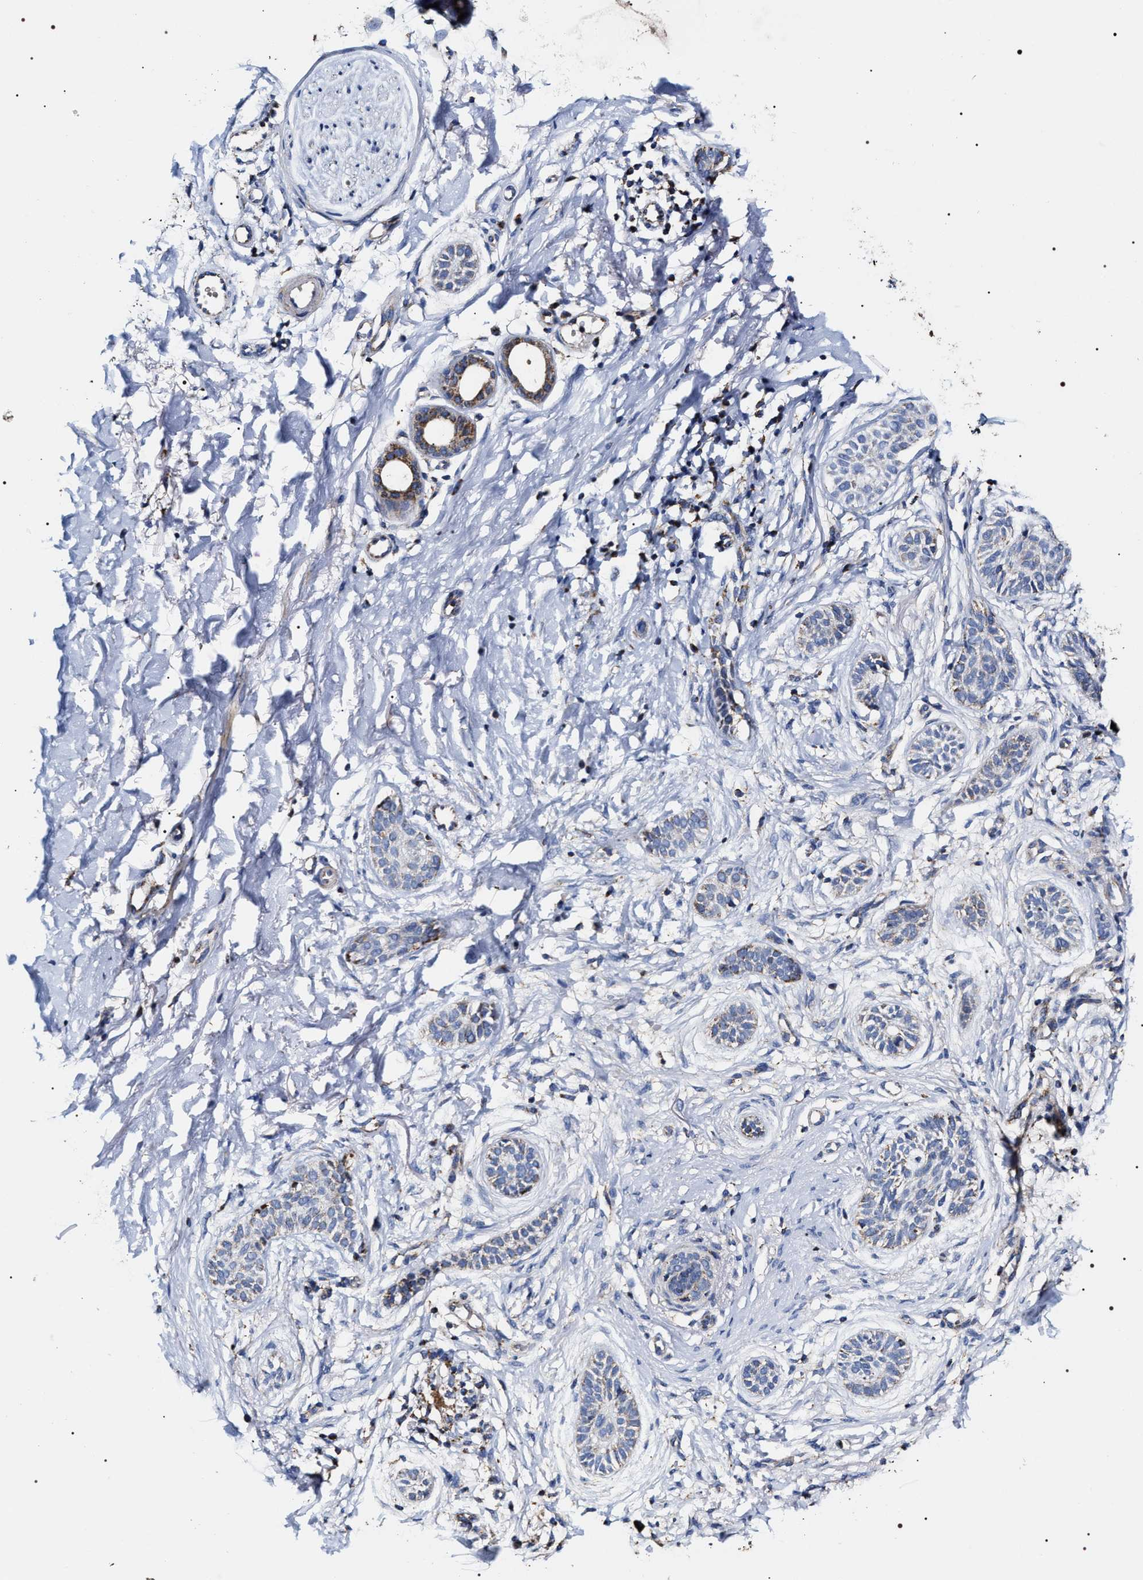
{"staining": {"intensity": "negative", "quantity": "none", "location": "none"}, "tissue": "skin cancer", "cell_type": "Tumor cells", "image_type": "cancer", "snomed": [{"axis": "morphology", "description": "Normal tissue, NOS"}, {"axis": "morphology", "description": "Basal cell carcinoma"}, {"axis": "topography", "description": "Skin"}], "caption": "Basal cell carcinoma (skin) was stained to show a protein in brown. There is no significant positivity in tumor cells.", "gene": "COG5", "patient": {"sex": "male", "age": 63}}